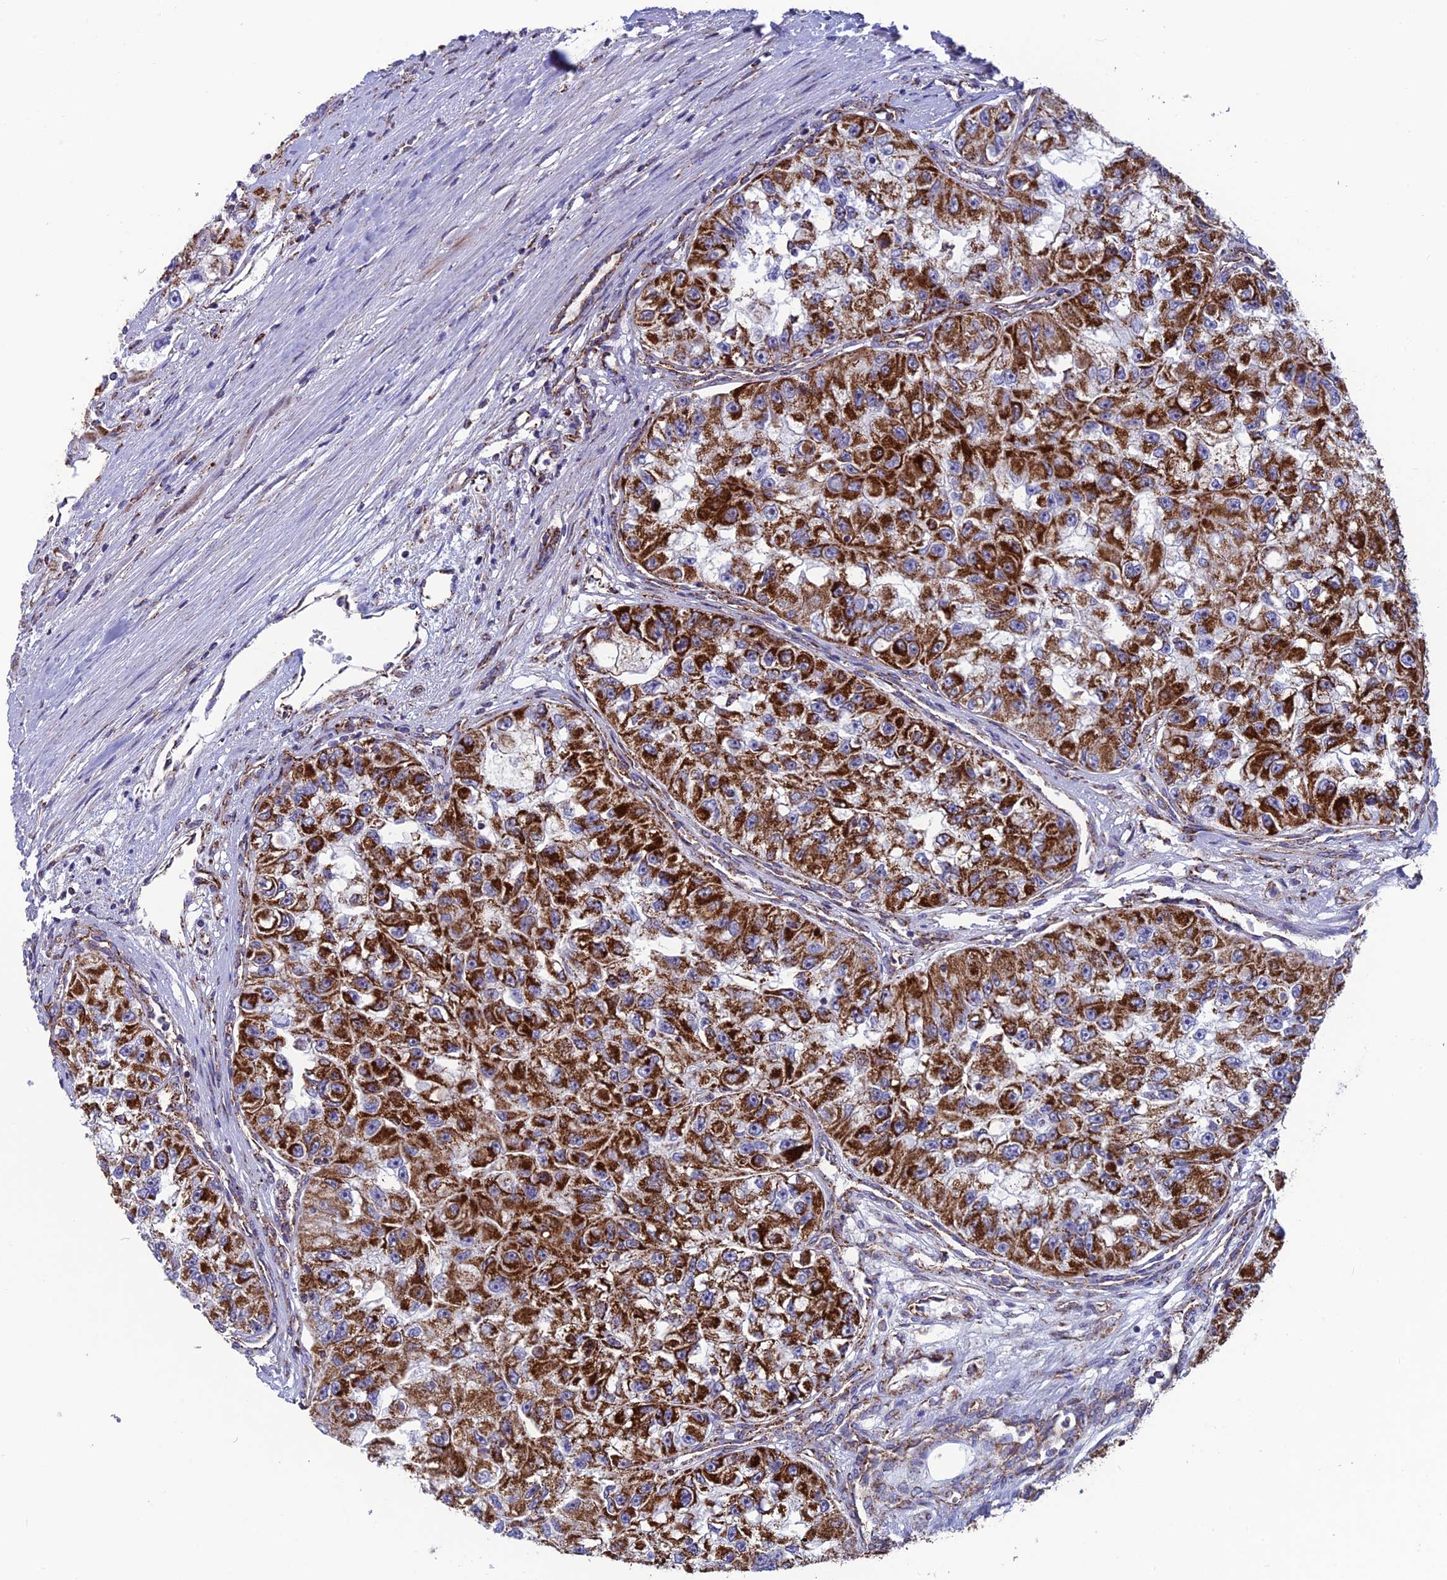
{"staining": {"intensity": "strong", "quantity": ">75%", "location": "cytoplasmic/membranous"}, "tissue": "renal cancer", "cell_type": "Tumor cells", "image_type": "cancer", "snomed": [{"axis": "morphology", "description": "Adenocarcinoma, NOS"}, {"axis": "topography", "description": "Kidney"}], "caption": "Renal adenocarcinoma stained with a protein marker demonstrates strong staining in tumor cells.", "gene": "MRPS18B", "patient": {"sex": "male", "age": 63}}